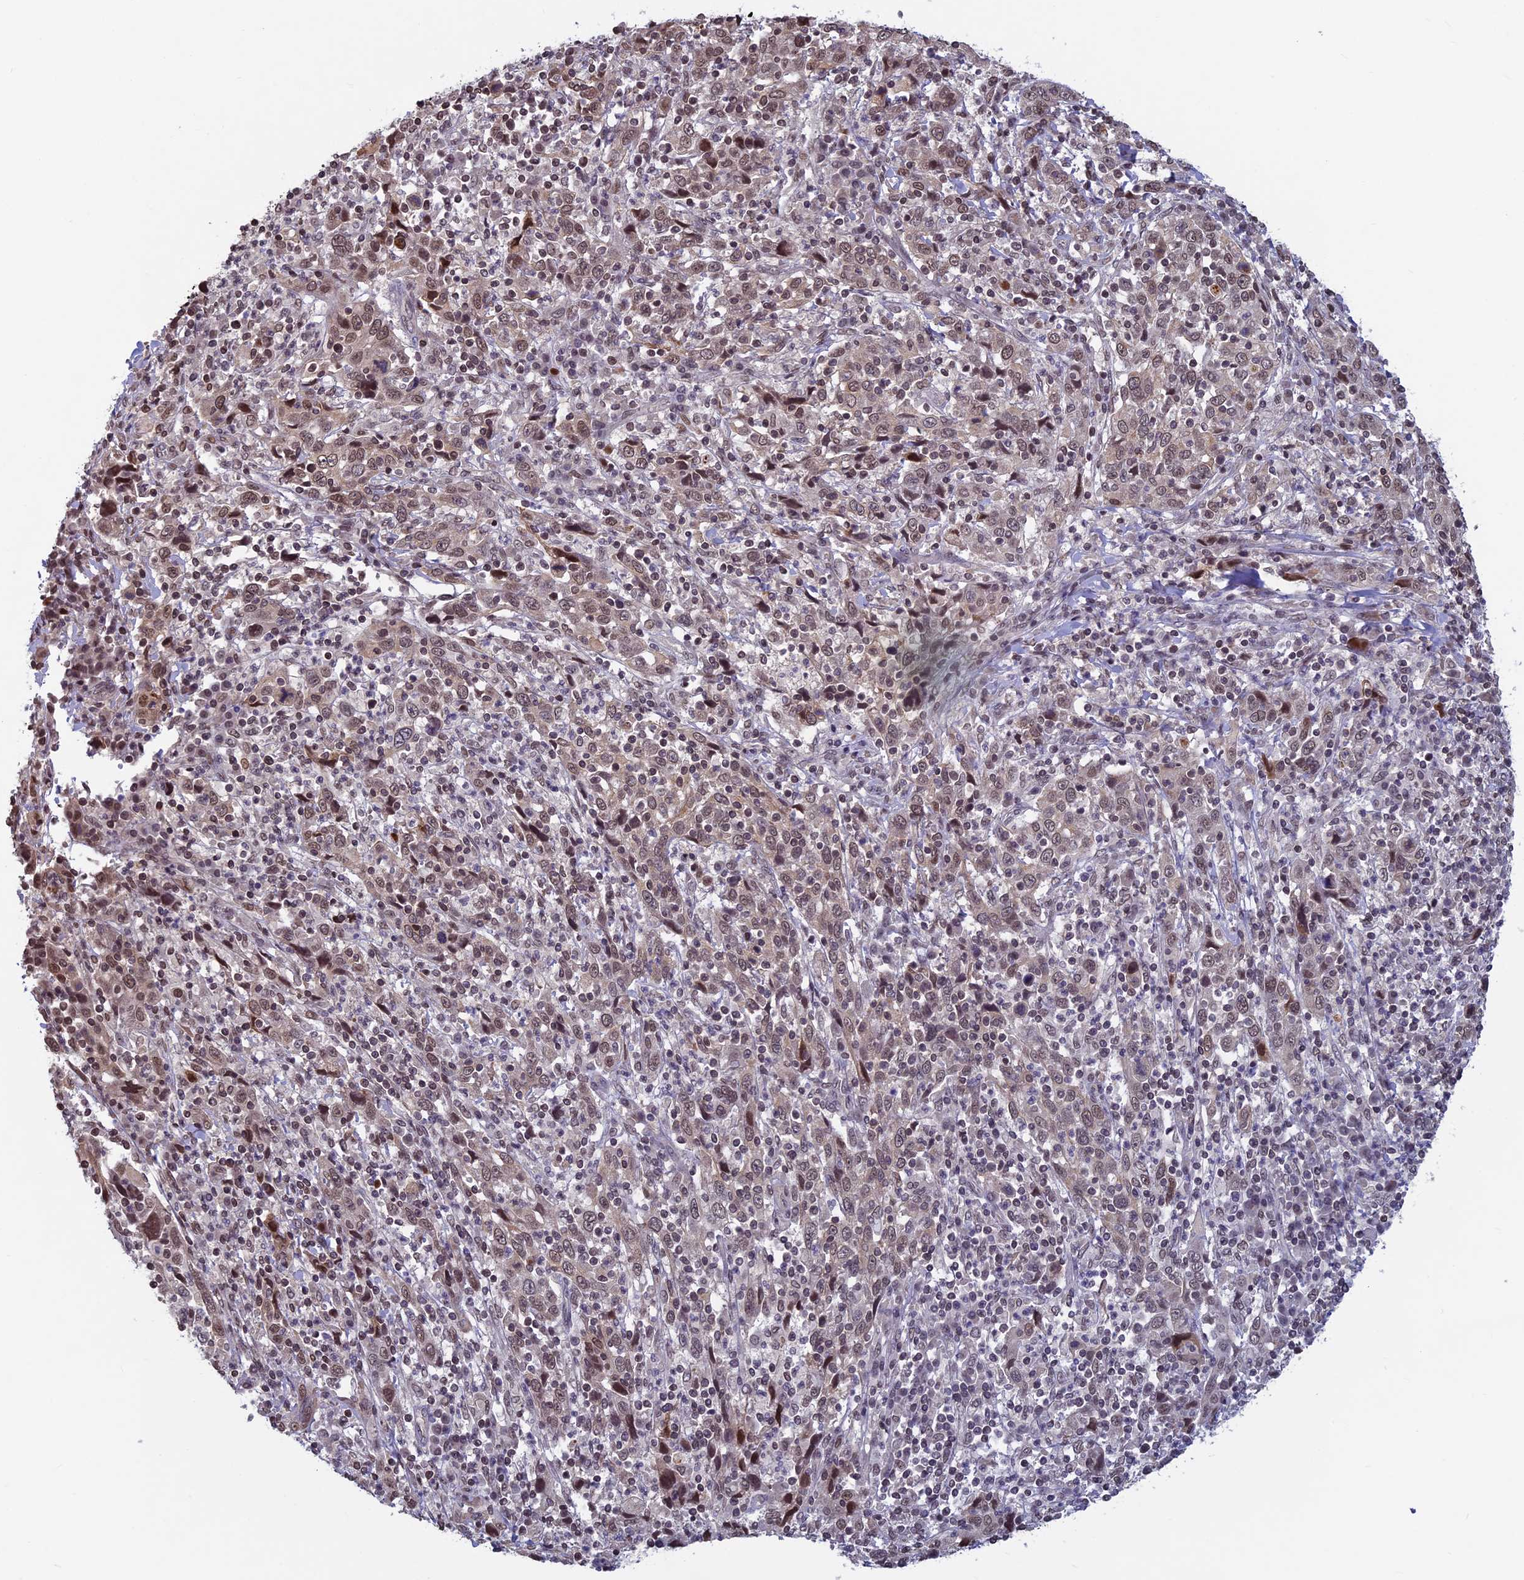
{"staining": {"intensity": "weak", "quantity": ">75%", "location": "nuclear"}, "tissue": "cervical cancer", "cell_type": "Tumor cells", "image_type": "cancer", "snomed": [{"axis": "morphology", "description": "Squamous cell carcinoma, NOS"}, {"axis": "topography", "description": "Cervix"}], "caption": "The micrograph demonstrates staining of cervical cancer (squamous cell carcinoma), revealing weak nuclear protein staining (brown color) within tumor cells.", "gene": "SPIRE1", "patient": {"sex": "female", "age": 46}}